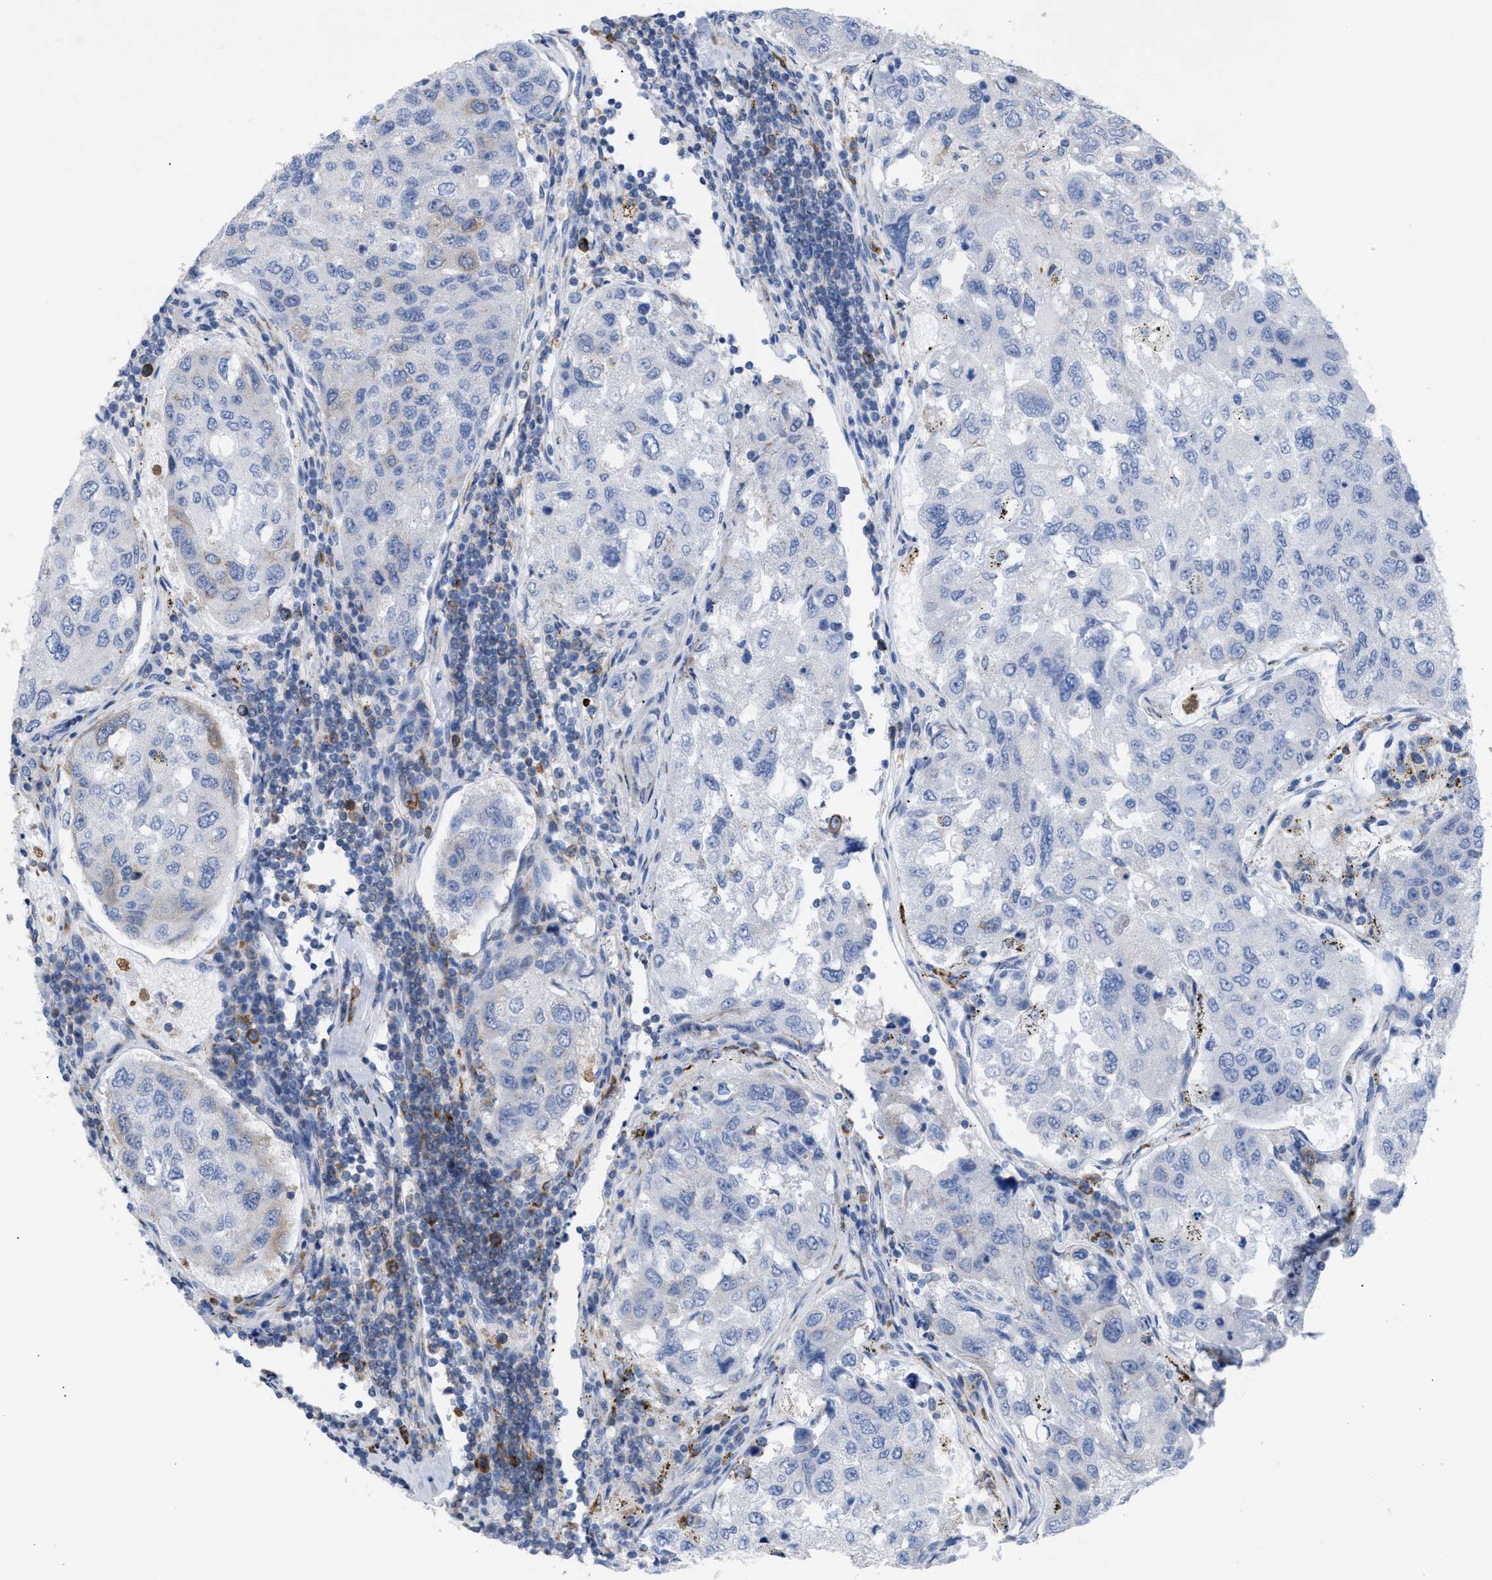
{"staining": {"intensity": "moderate", "quantity": "<25%", "location": "cytoplasmic/membranous"}, "tissue": "urothelial cancer", "cell_type": "Tumor cells", "image_type": "cancer", "snomed": [{"axis": "morphology", "description": "Urothelial carcinoma, High grade"}, {"axis": "topography", "description": "Lymph node"}, {"axis": "topography", "description": "Urinary bladder"}], "caption": "Immunohistochemical staining of human urothelial cancer reveals low levels of moderate cytoplasmic/membranous protein expression in approximately <25% of tumor cells.", "gene": "TACC3", "patient": {"sex": "male", "age": 51}}